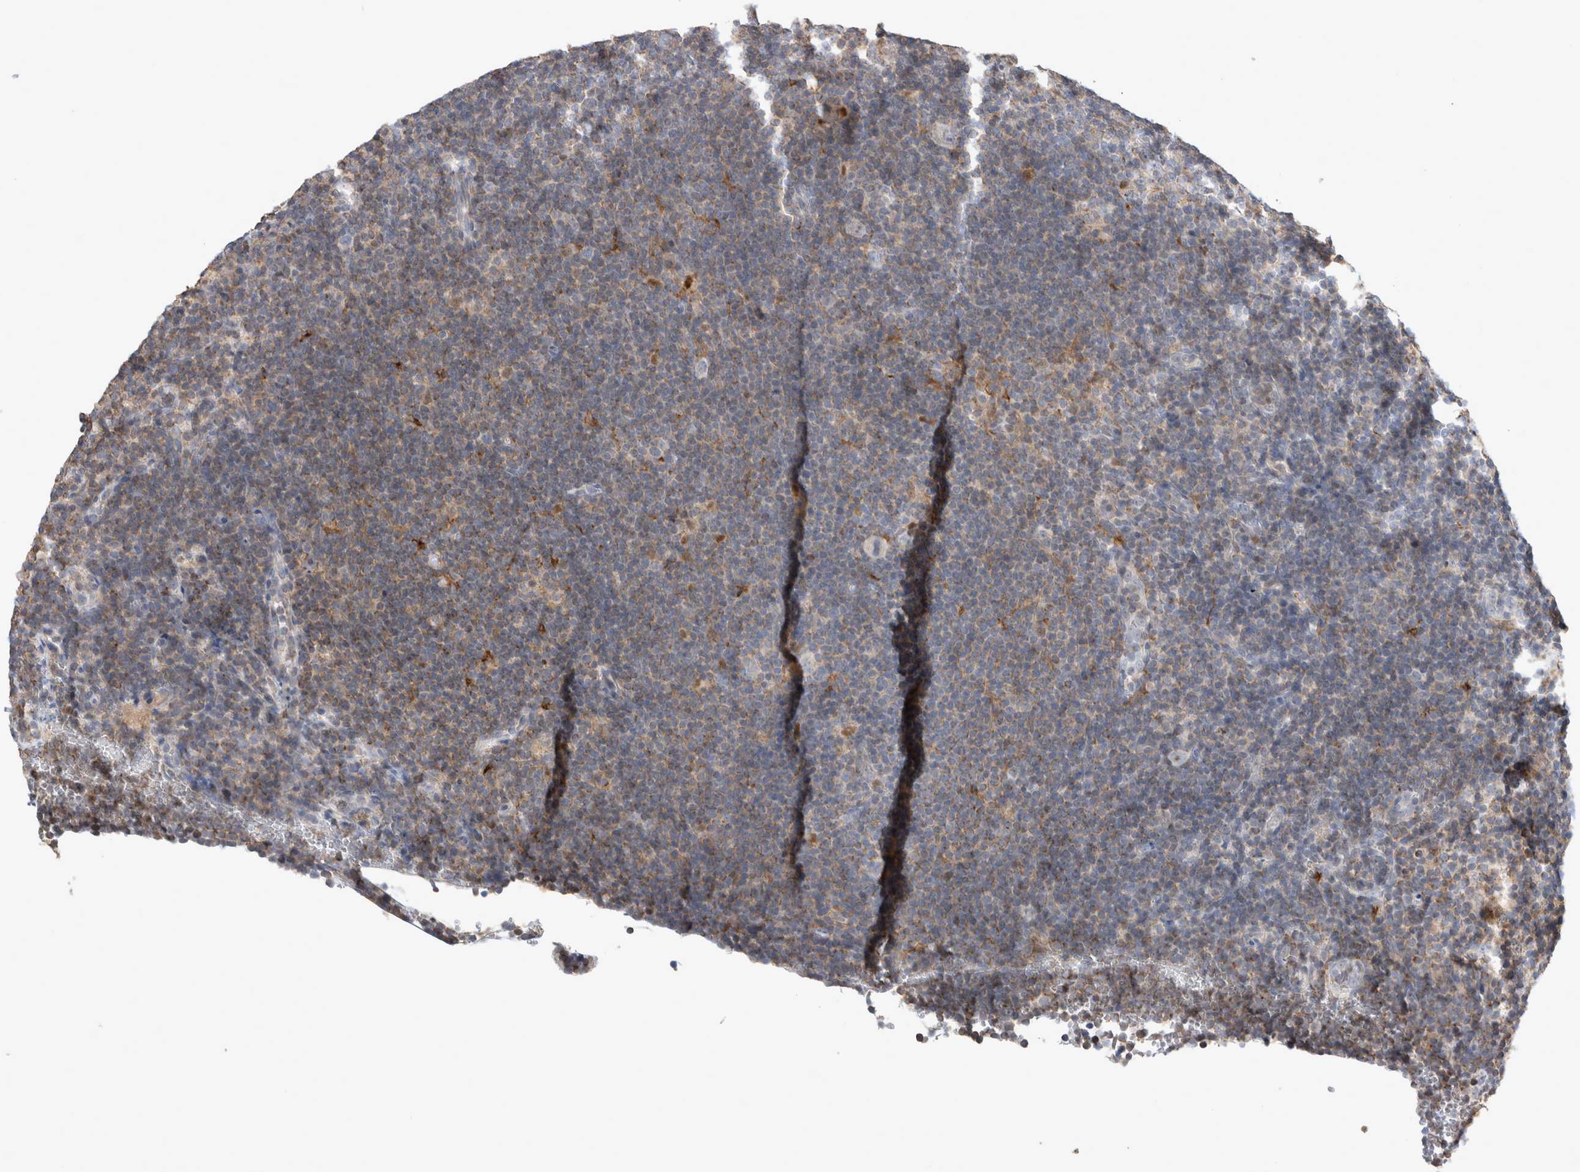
{"staining": {"intensity": "negative", "quantity": "none", "location": "none"}, "tissue": "lymphoma", "cell_type": "Tumor cells", "image_type": "cancer", "snomed": [{"axis": "morphology", "description": "Hodgkin's disease, NOS"}, {"axis": "topography", "description": "Lymph node"}], "caption": "High magnification brightfield microscopy of Hodgkin's disease stained with DAB (brown) and counterstained with hematoxylin (blue): tumor cells show no significant expression.", "gene": "AGMAT", "patient": {"sex": "female", "age": 57}}